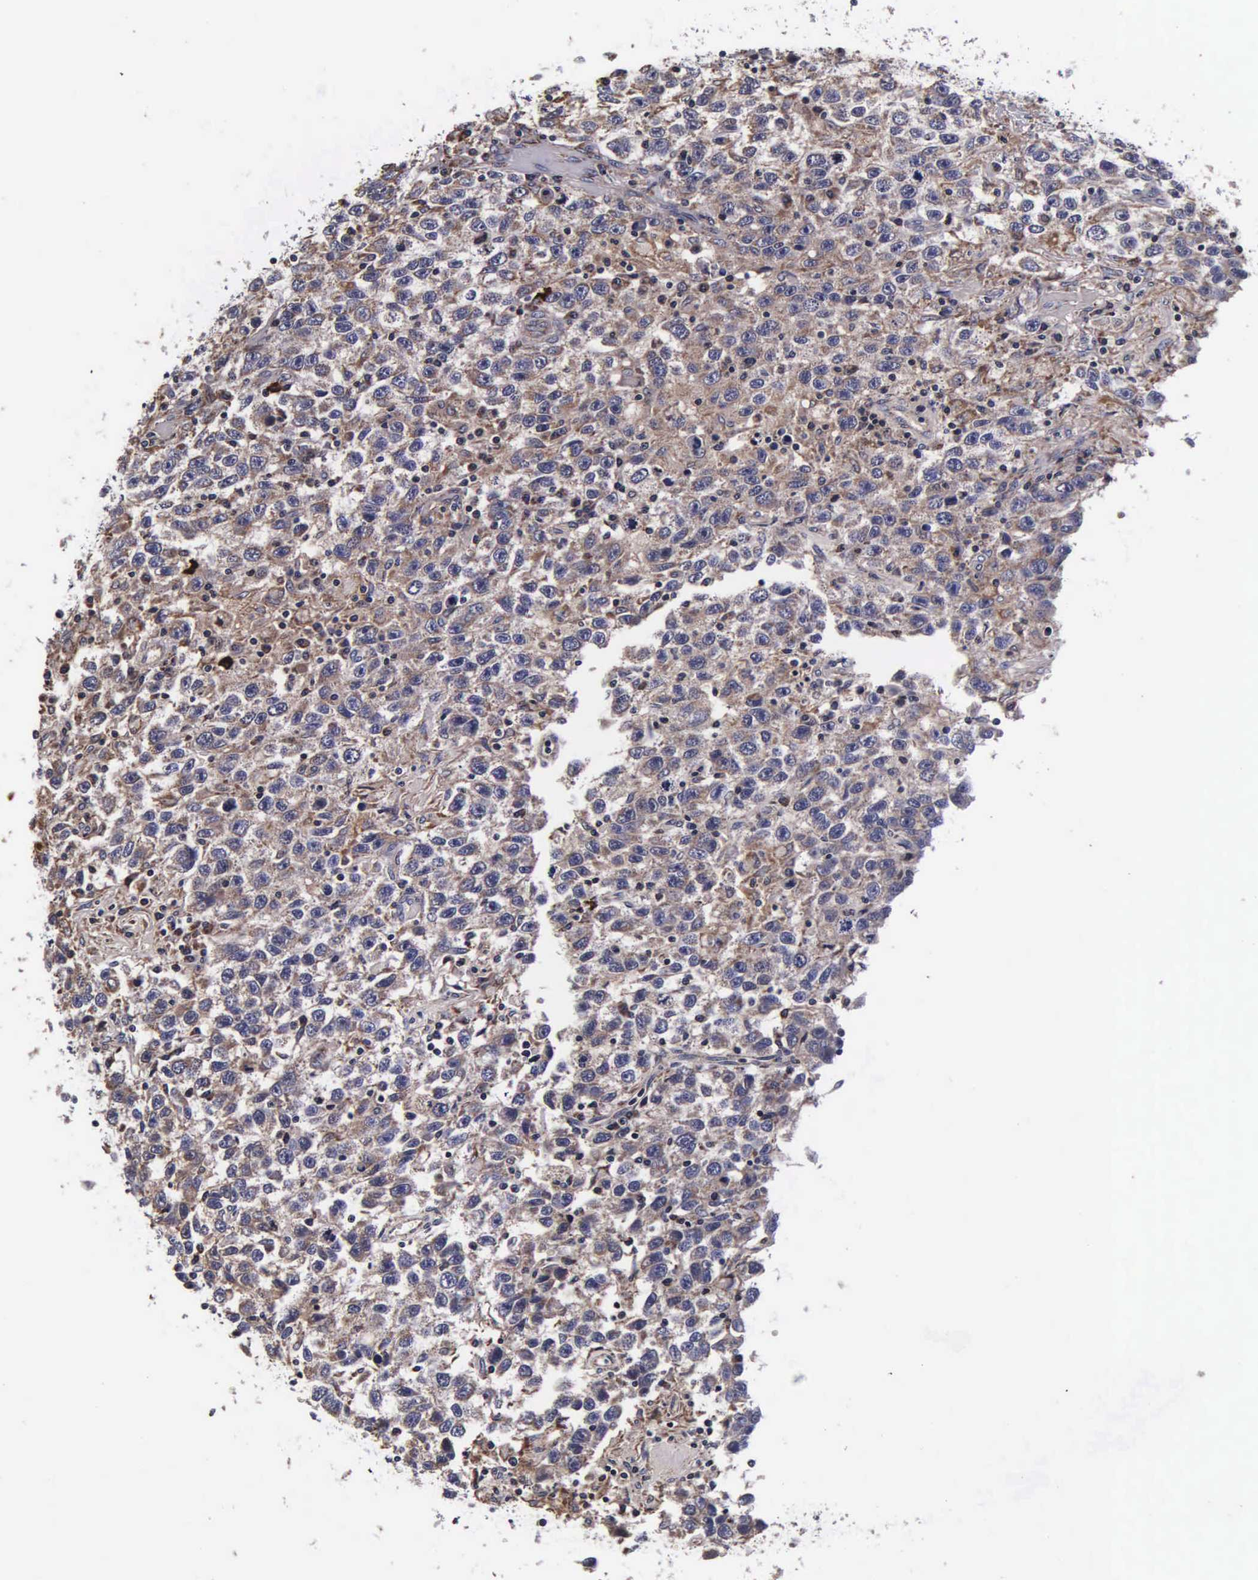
{"staining": {"intensity": "weak", "quantity": "25%-75%", "location": "cytoplasmic/membranous"}, "tissue": "testis cancer", "cell_type": "Tumor cells", "image_type": "cancer", "snomed": [{"axis": "morphology", "description": "Seminoma, NOS"}, {"axis": "topography", "description": "Testis"}], "caption": "High-magnification brightfield microscopy of seminoma (testis) stained with DAB (brown) and counterstained with hematoxylin (blue). tumor cells exhibit weak cytoplasmic/membranous expression is seen in approximately25%-75% of cells.", "gene": "PSMA3", "patient": {"sex": "male", "age": 41}}